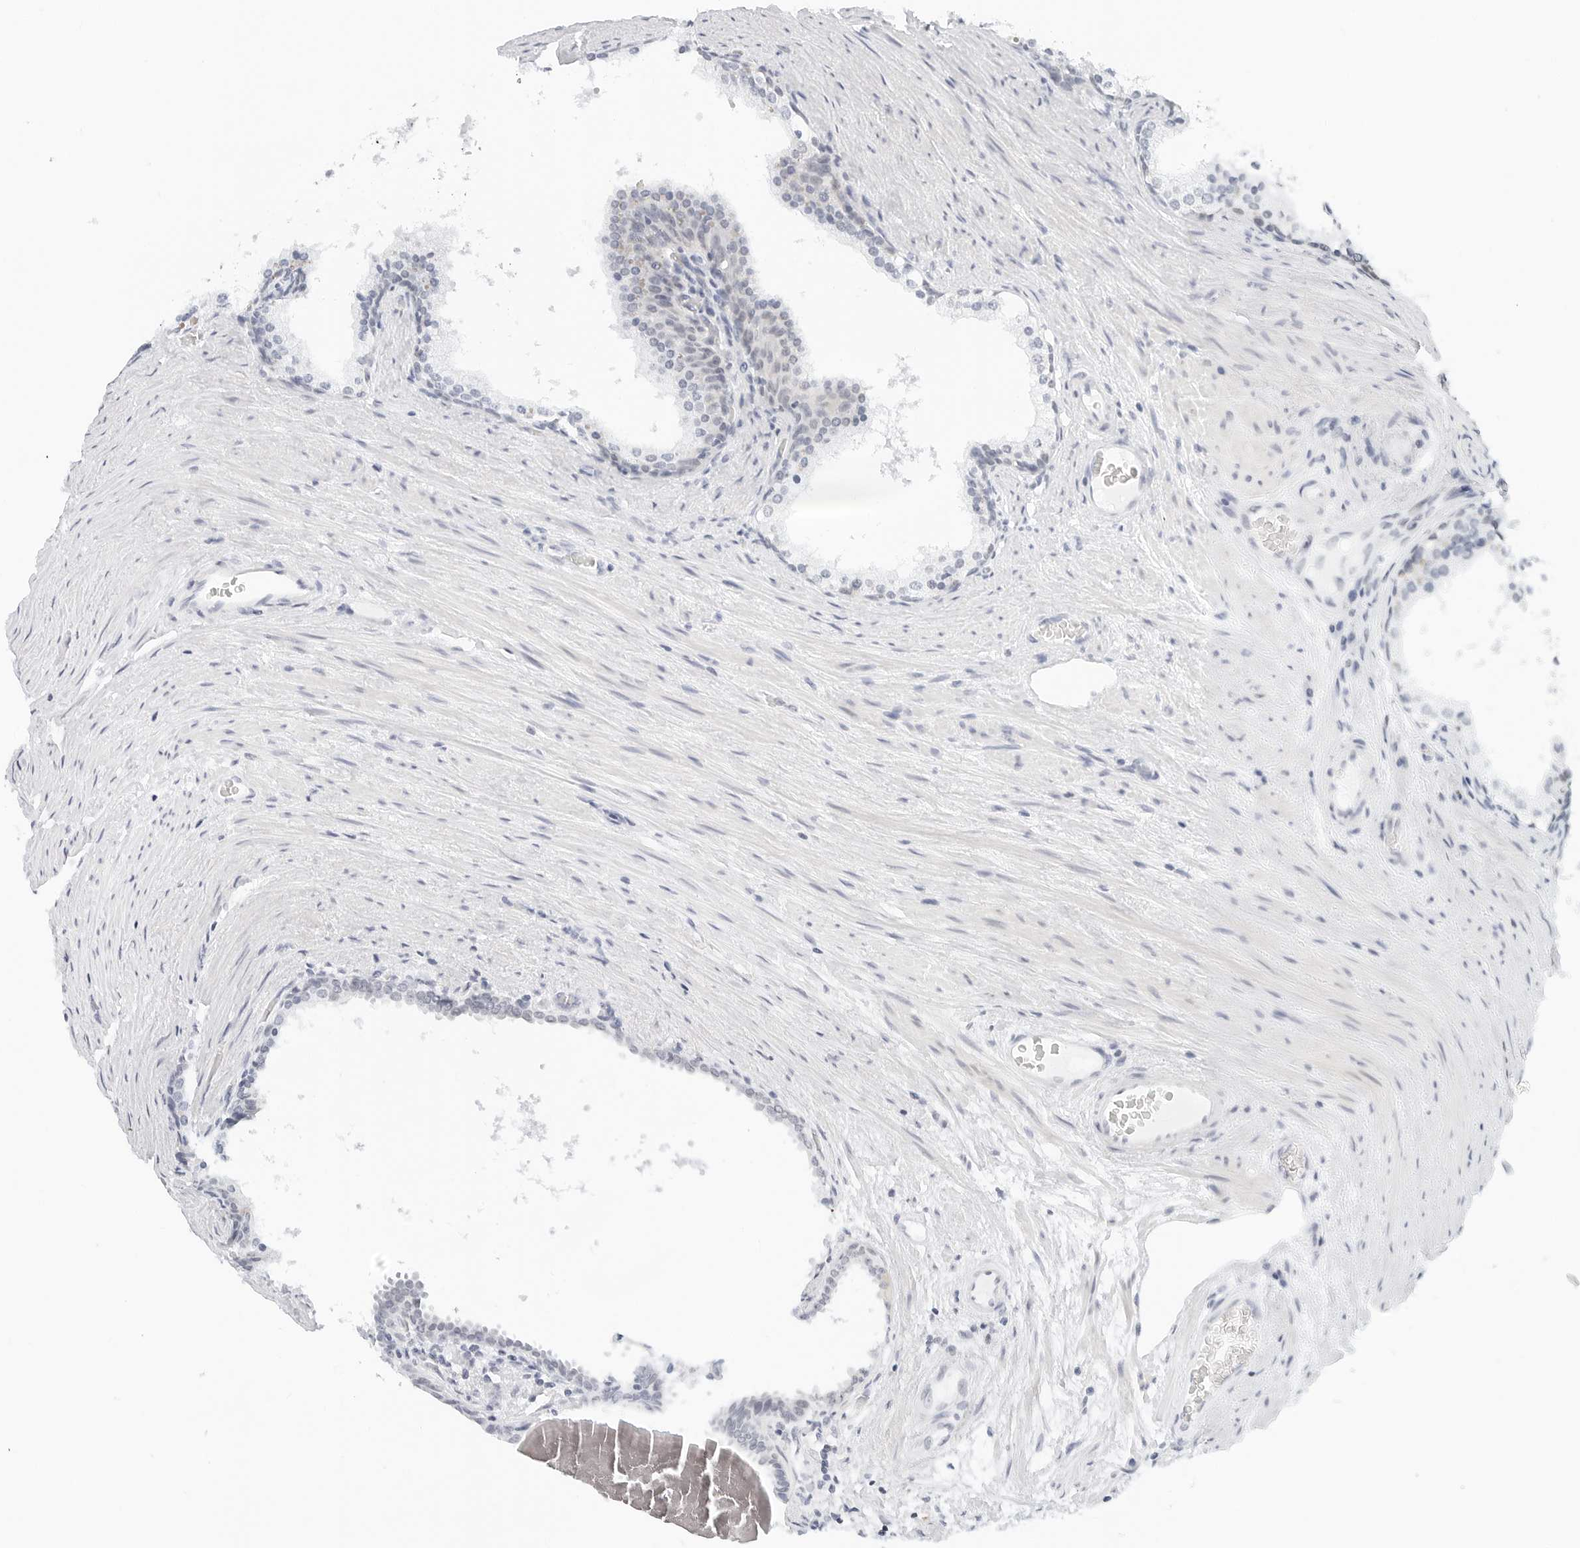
{"staining": {"intensity": "negative", "quantity": "none", "location": "none"}, "tissue": "prostate cancer", "cell_type": "Tumor cells", "image_type": "cancer", "snomed": [{"axis": "morphology", "description": "Adenocarcinoma, High grade"}, {"axis": "topography", "description": "Prostate"}], "caption": "Tumor cells show no significant staining in prostate high-grade adenocarcinoma. (DAB immunohistochemistry (IHC) with hematoxylin counter stain).", "gene": "CD22", "patient": {"sex": "male", "age": 56}}